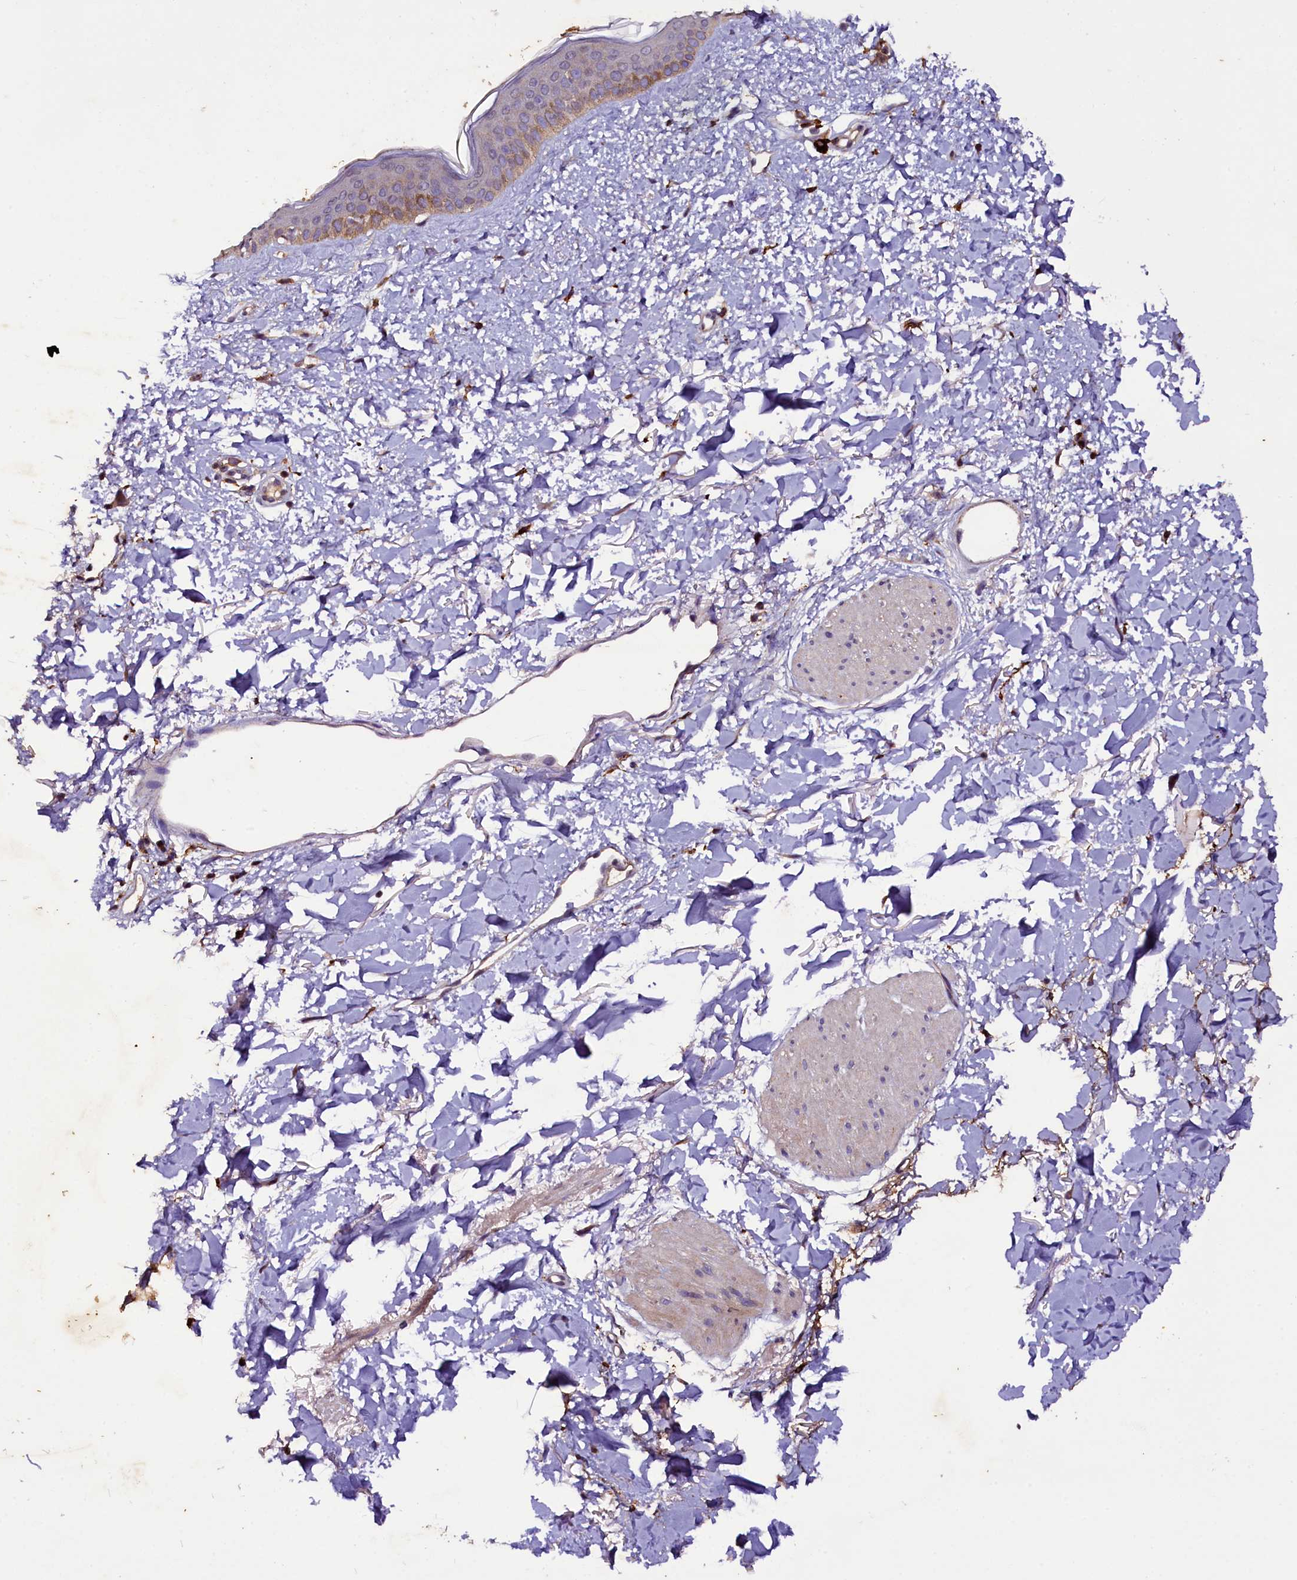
{"staining": {"intensity": "moderate", "quantity": ">75%", "location": "cytoplasmic/membranous"}, "tissue": "skin", "cell_type": "Fibroblasts", "image_type": "normal", "snomed": [{"axis": "morphology", "description": "Normal tissue, NOS"}, {"axis": "topography", "description": "Skin"}], "caption": "Immunohistochemistry histopathology image of normal skin stained for a protein (brown), which displays medium levels of moderate cytoplasmic/membranous expression in approximately >75% of fibroblasts.", "gene": "PLXNB1", "patient": {"sex": "female", "age": 58}}